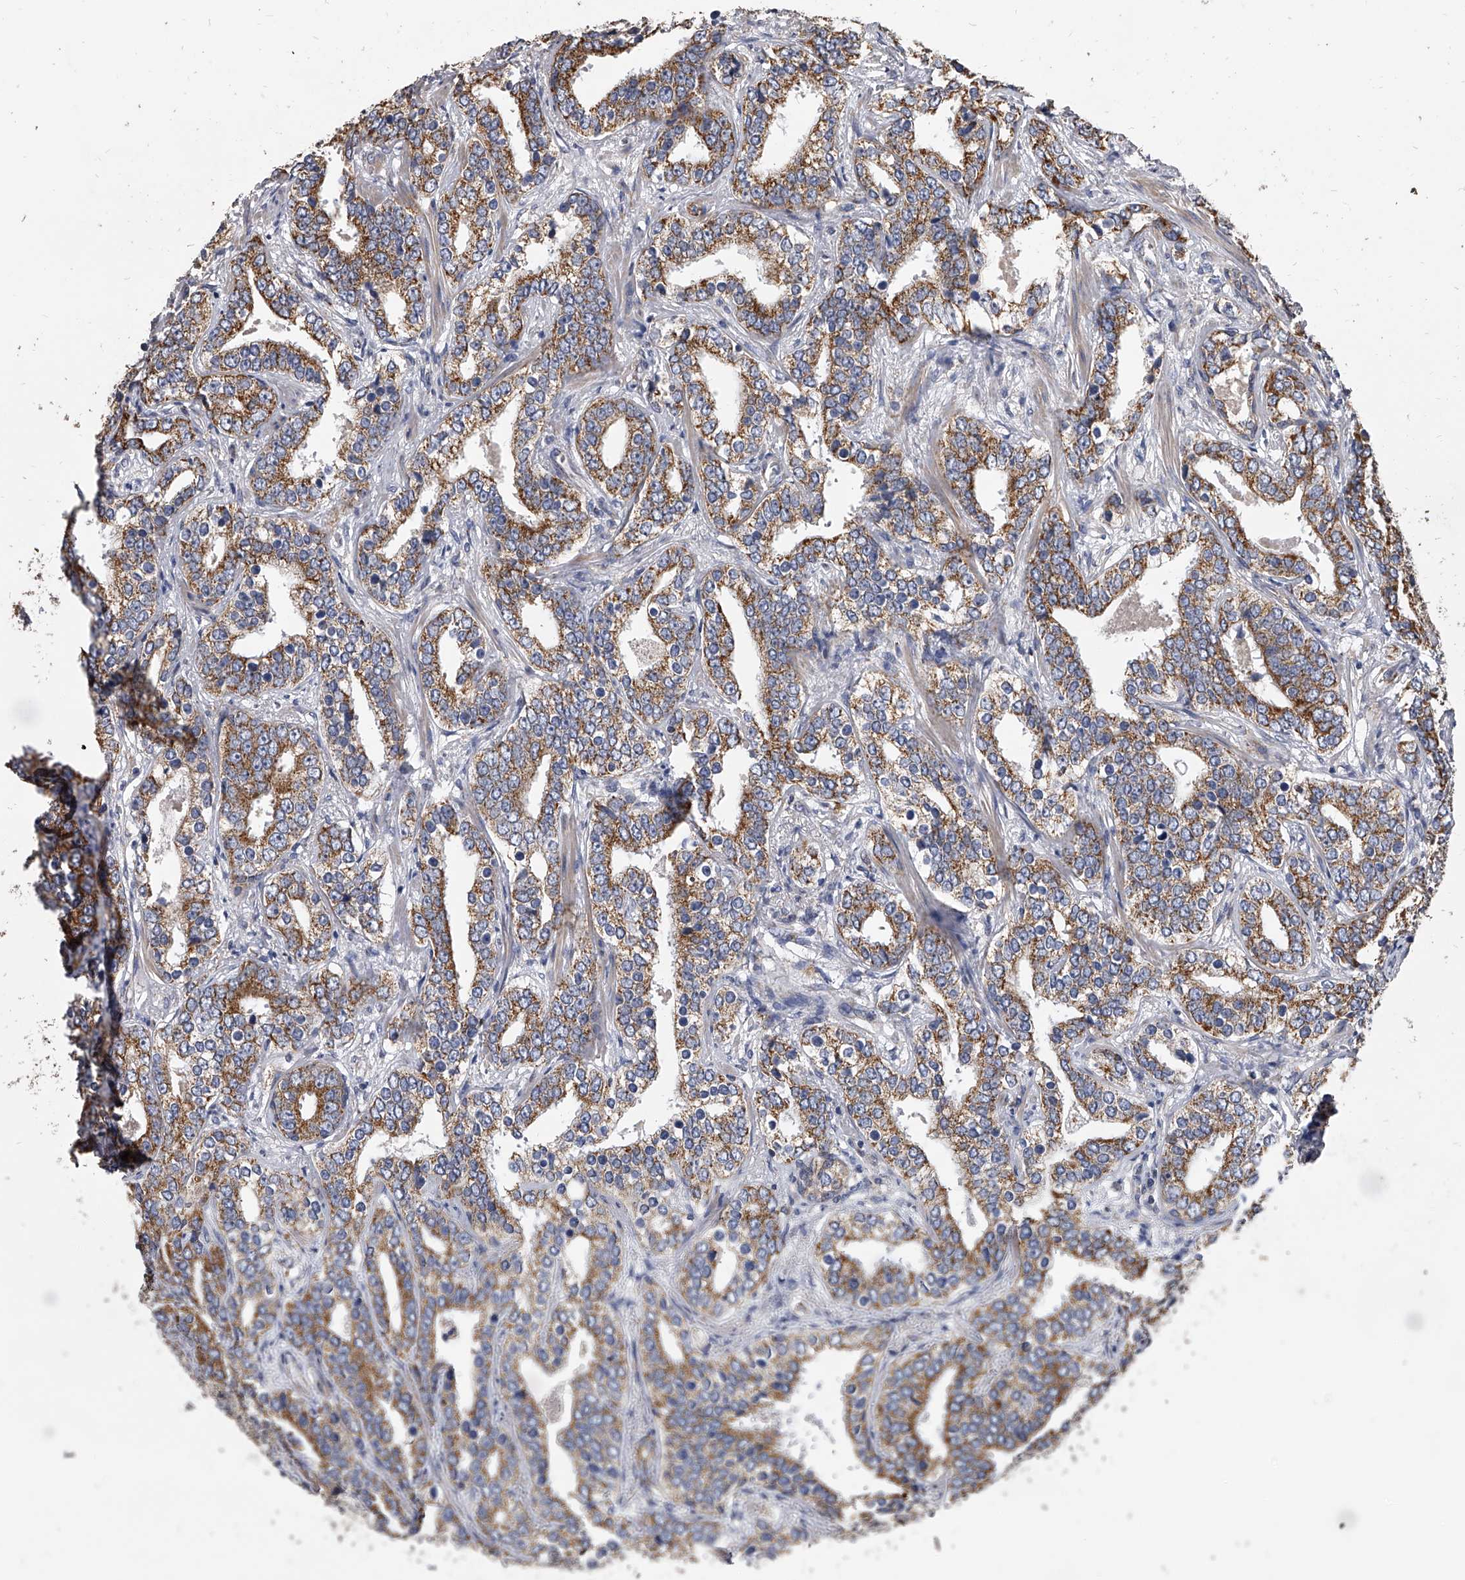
{"staining": {"intensity": "moderate", "quantity": ">75%", "location": "cytoplasmic/membranous"}, "tissue": "prostate cancer", "cell_type": "Tumor cells", "image_type": "cancer", "snomed": [{"axis": "morphology", "description": "Adenocarcinoma, High grade"}, {"axis": "topography", "description": "Prostate"}], "caption": "There is medium levels of moderate cytoplasmic/membranous expression in tumor cells of prostate cancer (adenocarcinoma (high-grade)), as demonstrated by immunohistochemical staining (brown color).", "gene": "MRPL28", "patient": {"sex": "male", "age": 62}}